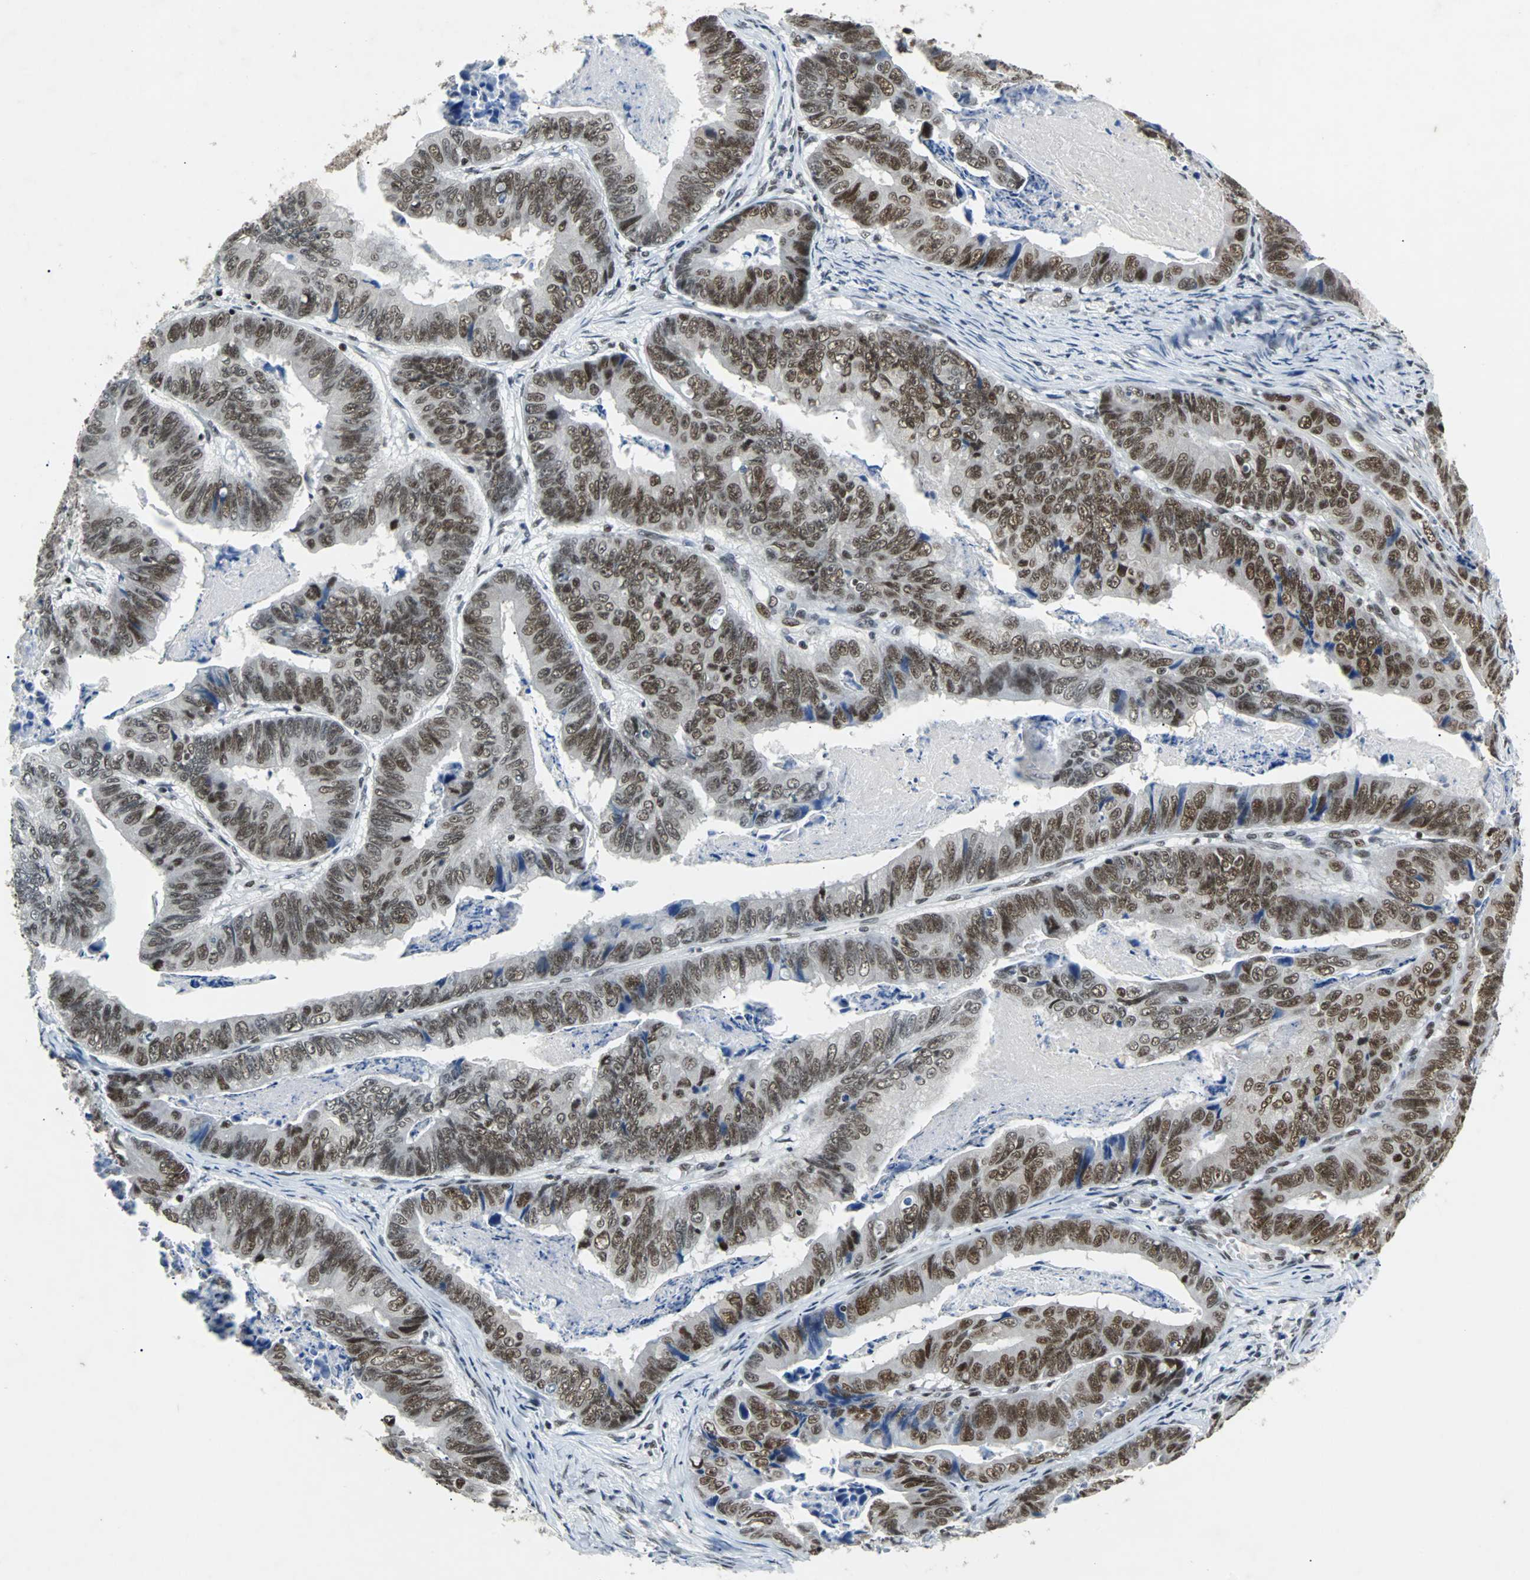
{"staining": {"intensity": "moderate", "quantity": ">75%", "location": "nuclear"}, "tissue": "stomach cancer", "cell_type": "Tumor cells", "image_type": "cancer", "snomed": [{"axis": "morphology", "description": "Adenocarcinoma, NOS"}, {"axis": "topography", "description": "Stomach, lower"}], "caption": "Human stomach cancer (adenocarcinoma) stained for a protein (brown) demonstrates moderate nuclear positive expression in approximately >75% of tumor cells.", "gene": "GATAD2A", "patient": {"sex": "male", "age": 77}}